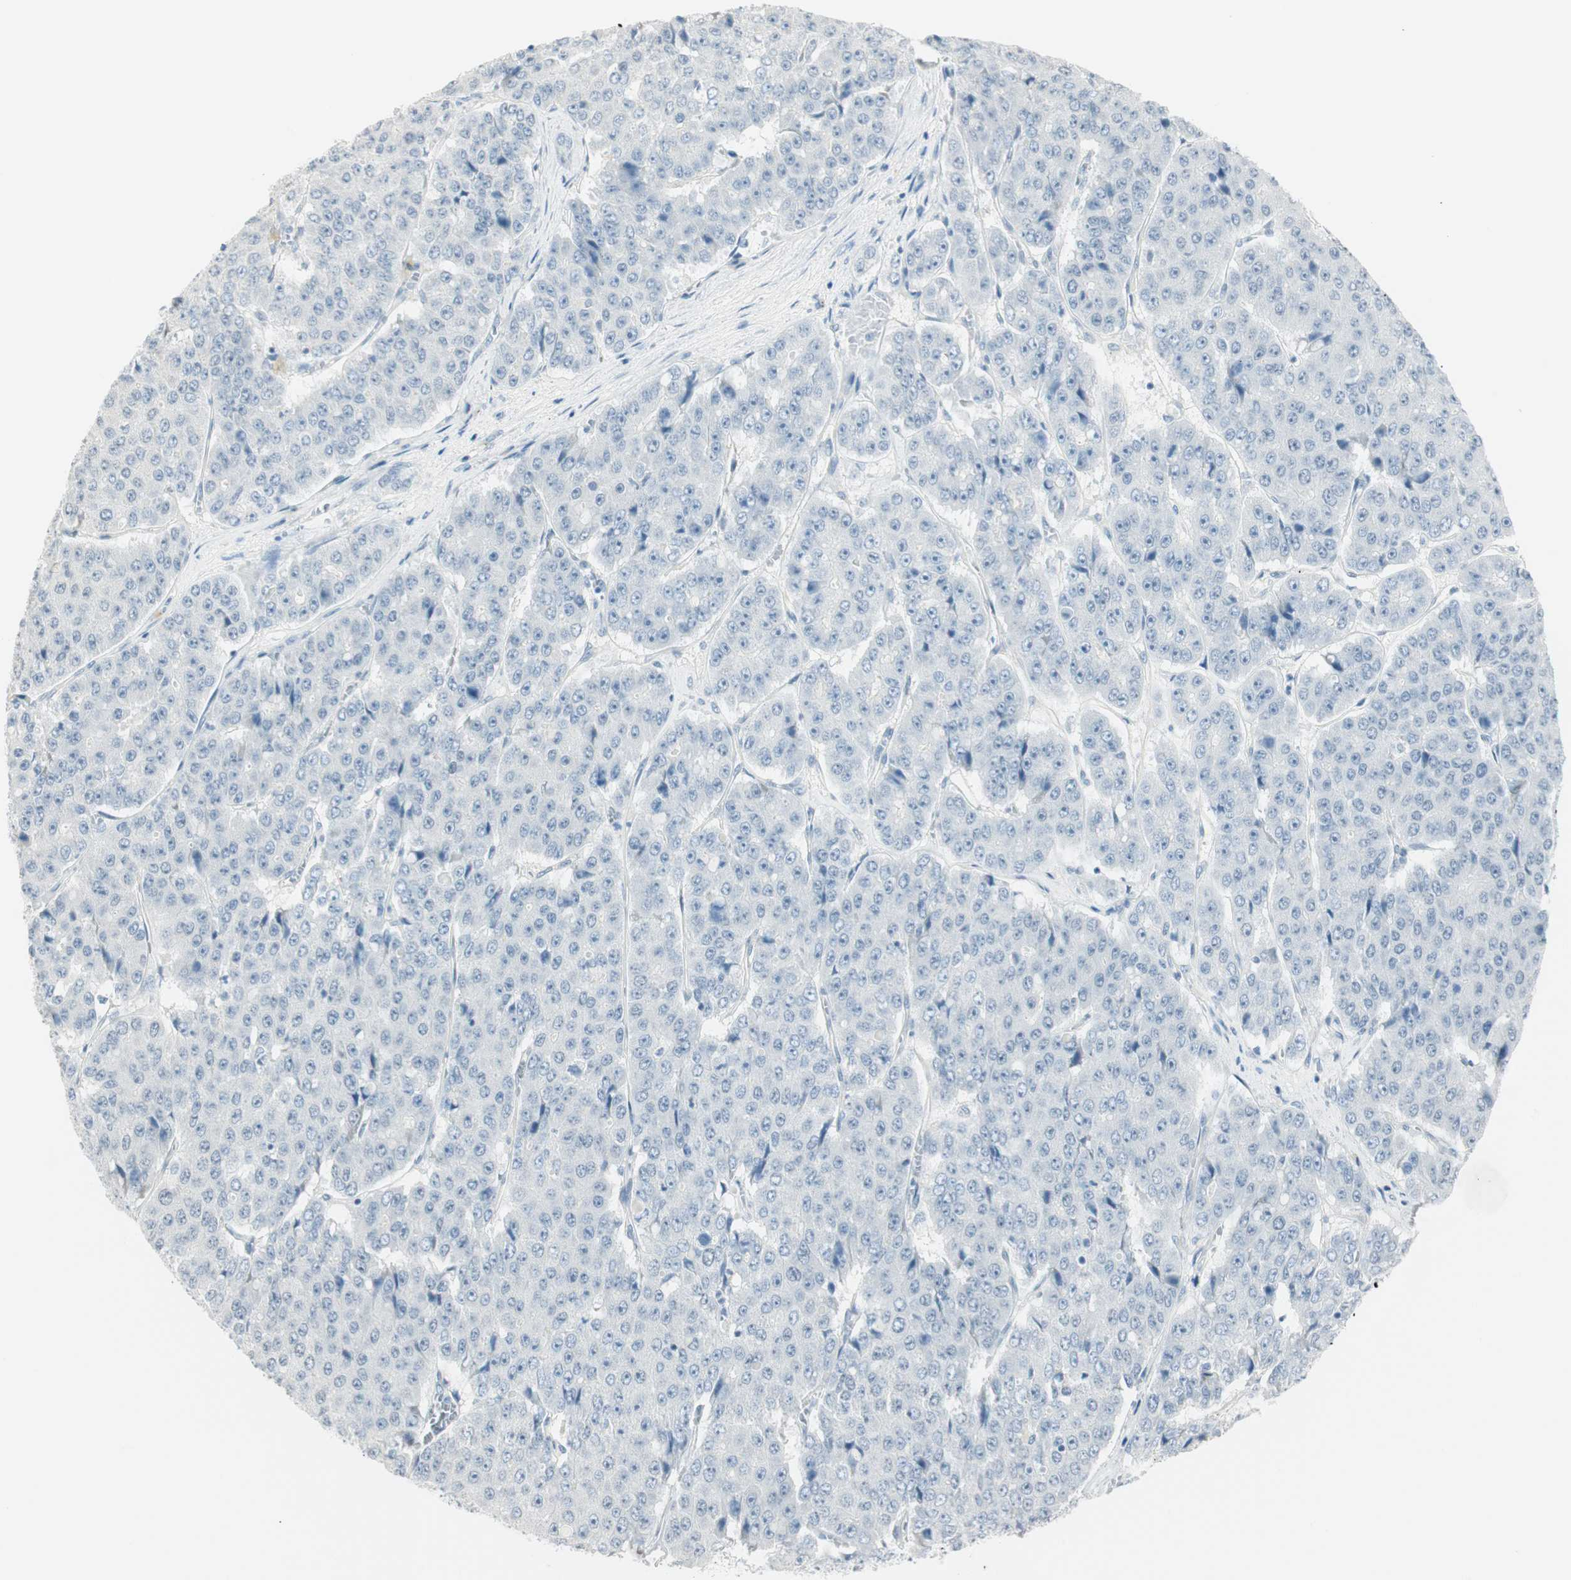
{"staining": {"intensity": "negative", "quantity": "none", "location": "none"}, "tissue": "pancreatic cancer", "cell_type": "Tumor cells", "image_type": "cancer", "snomed": [{"axis": "morphology", "description": "Adenocarcinoma, NOS"}, {"axis": "topography", "description": "Pancreas"}], "caption": "Immunohistochemistry micrograph of neoplastic tissue: pancreatic adenocarcinoma stained with DAB reveals no significant protein positivity in tumor cells.", "gene": "MLLT10", "patient": {"sex": "male", "age": 50}}